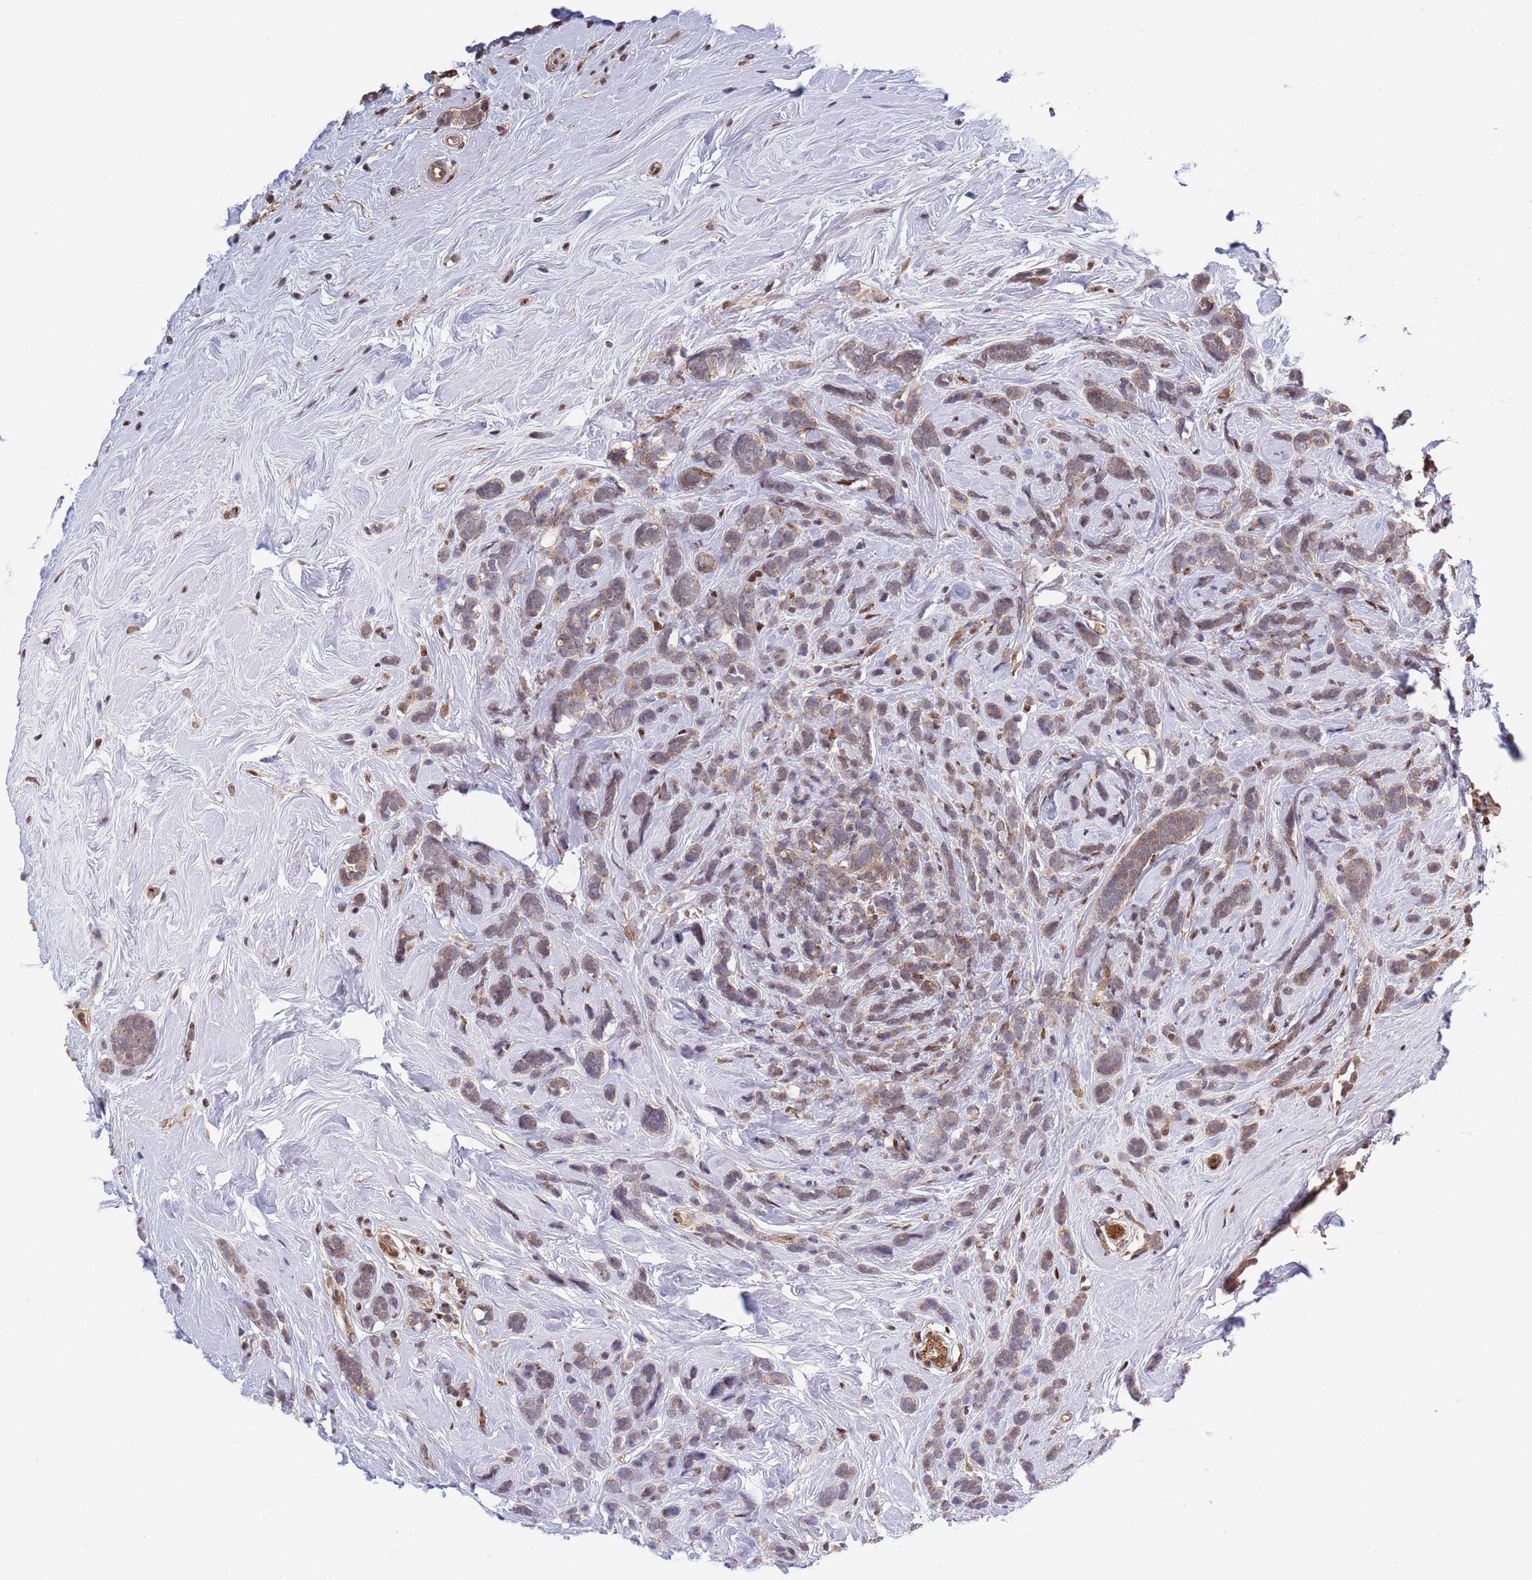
{"staining": {"intensity": "weak", "quantity": "25%-75%", "location": "cytoplasmic/membranous"}, "tissue": "breast cancer", "cell_type": "Tumor cells", "image_type": "cancer", "snomed": [{"axis": "morphology", "description": "Lobular carcinoma"}, {"axis": "topography", "description": "Breast"}], "caption": "The immunohistochemical stain shows weak cytoplasmic/membranous expression in tumor cells of breast lobular carcinoma tissue.", "gene": "TBX10", "patient": {"sex": "female", "age": 58}}